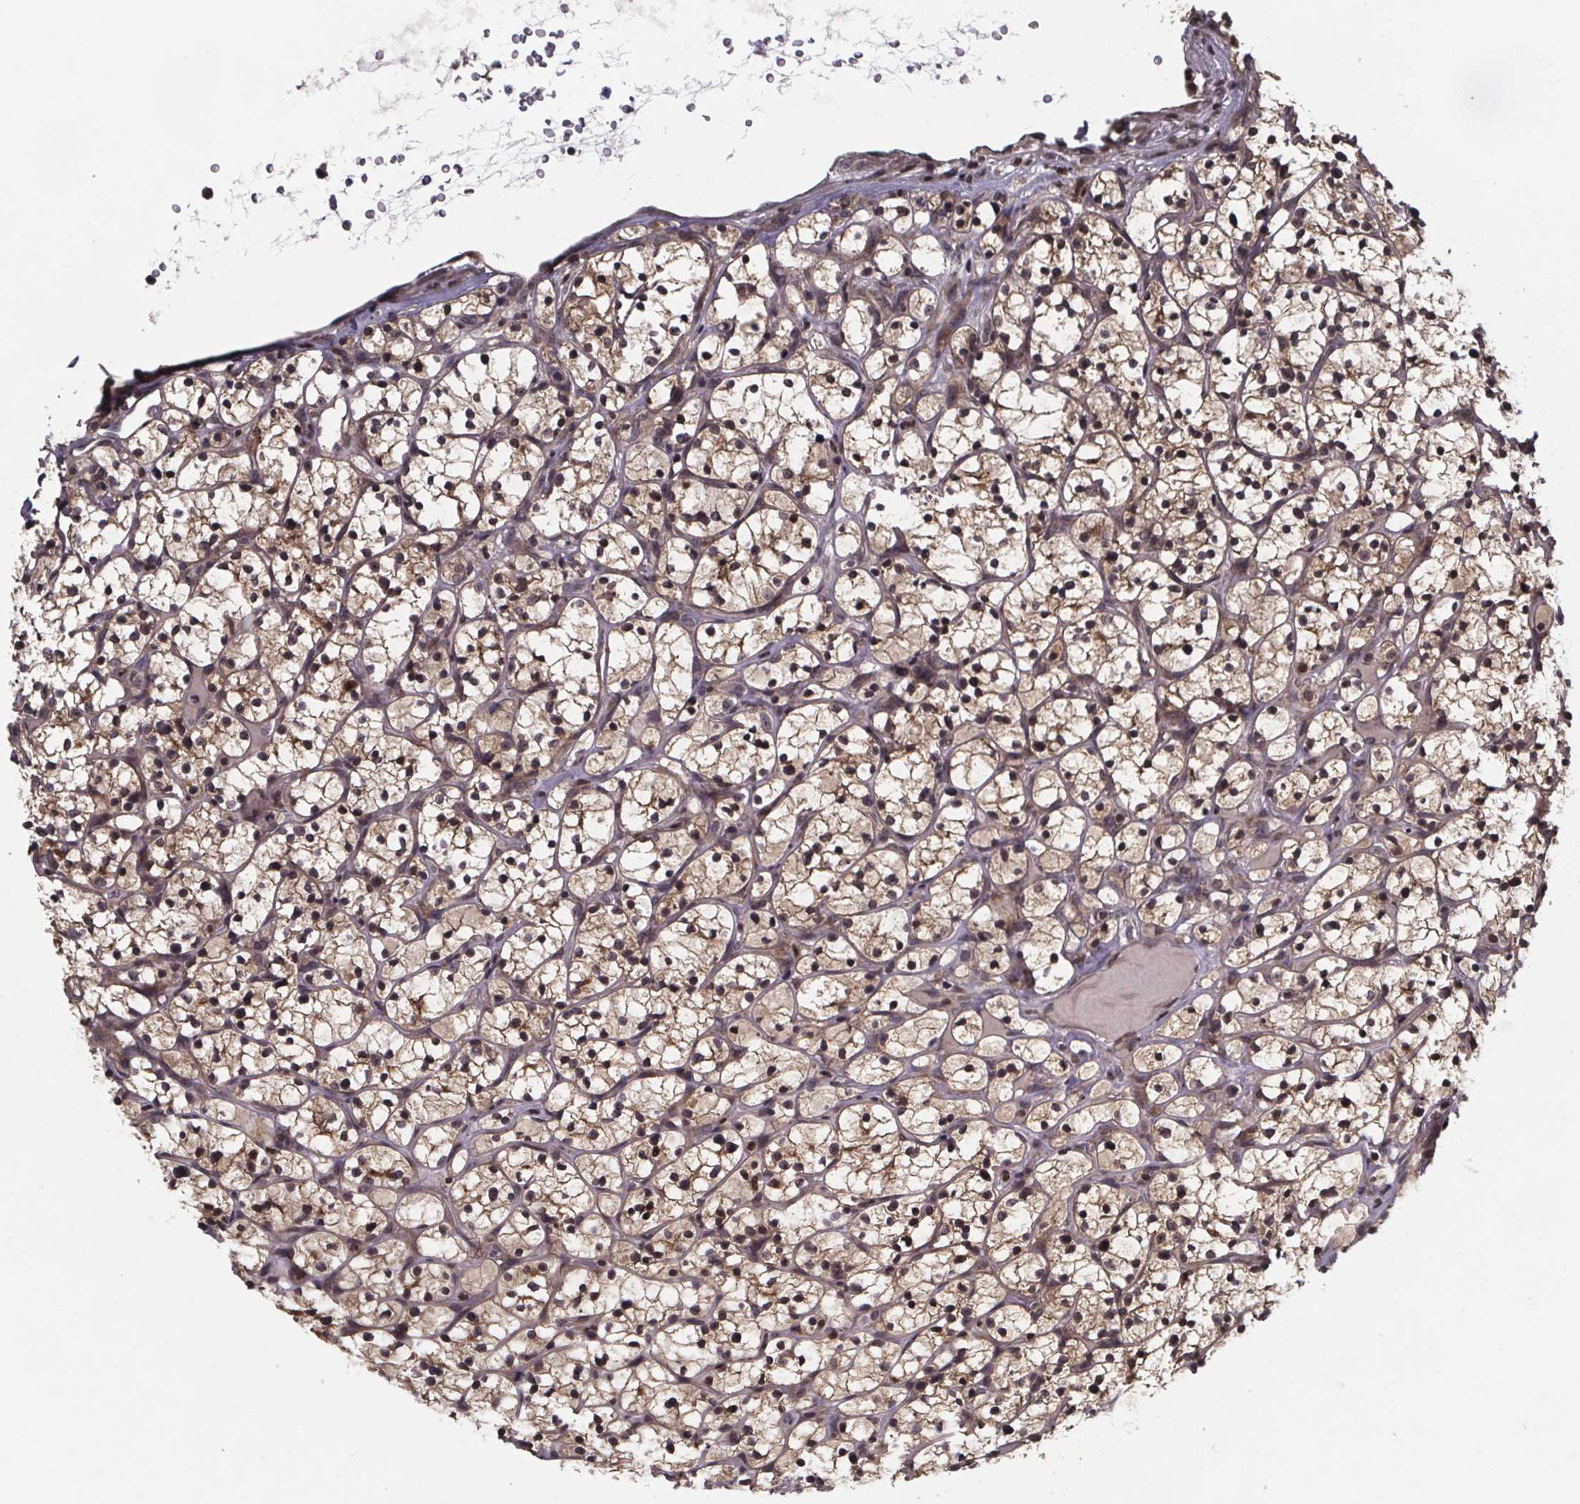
{"staining": {"intensity": "weak", "quantity": "25%-75%", "location": "cytoplasmic/membranous,nuclear"}, "tissue": "renal cancer", "cell_type": "Tumor cells", "image_type": "cancer", "snomed": [{"axis": "morphology", "description": "Adenocarcinoma, NOS"}, {"axis": "topography", "description": "Kidney"}], "caption": "Immunohistochemical staining of human renal cancer displays low levels of weak cytoplasmic/membranous and nuclear protein expression in approximately 25%-75% of tumor cells.", "gene": "FN3KRP", "patient": {"sex": "female", "age": 64}}